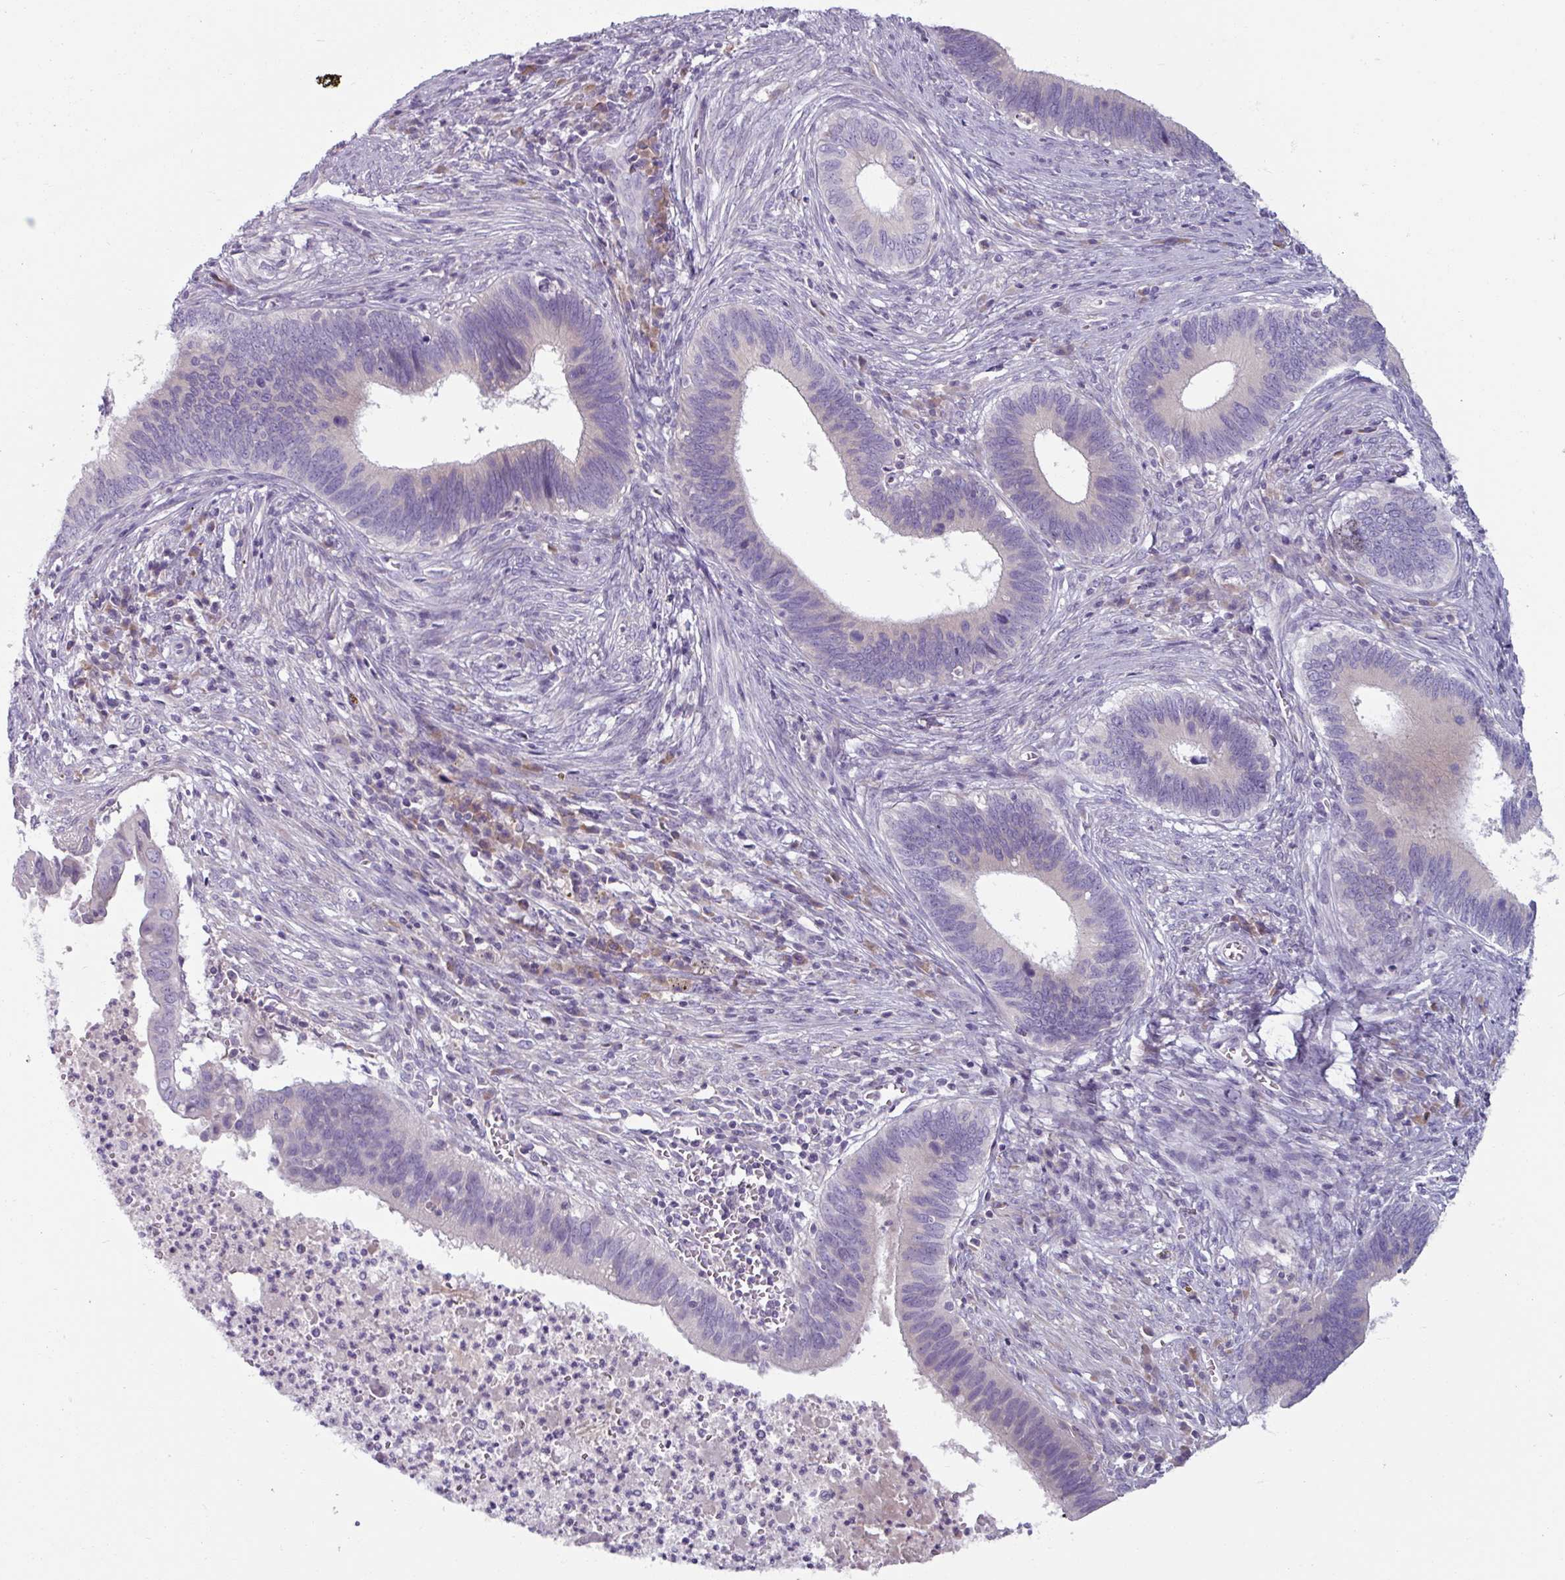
{"staining": {"intensity": "negative", "quantity": "none", "location": "none"}, "tissue": "cervical cancer", "cell_type": "Tumor cells", "image_type": "cancer", "snomed": [{"axis": "morphology", "description": "Adenocarcinoma, NOS"}, {"axis": "topography", "description": "Cervix"}], "caption": "A histopathology image of cervical cancer (adenocarcinoma) stained for a protein reveals no brown staining in tumor cells.", "gene": "SMIM11", "patient": {"sex": "female", "age": 42}}